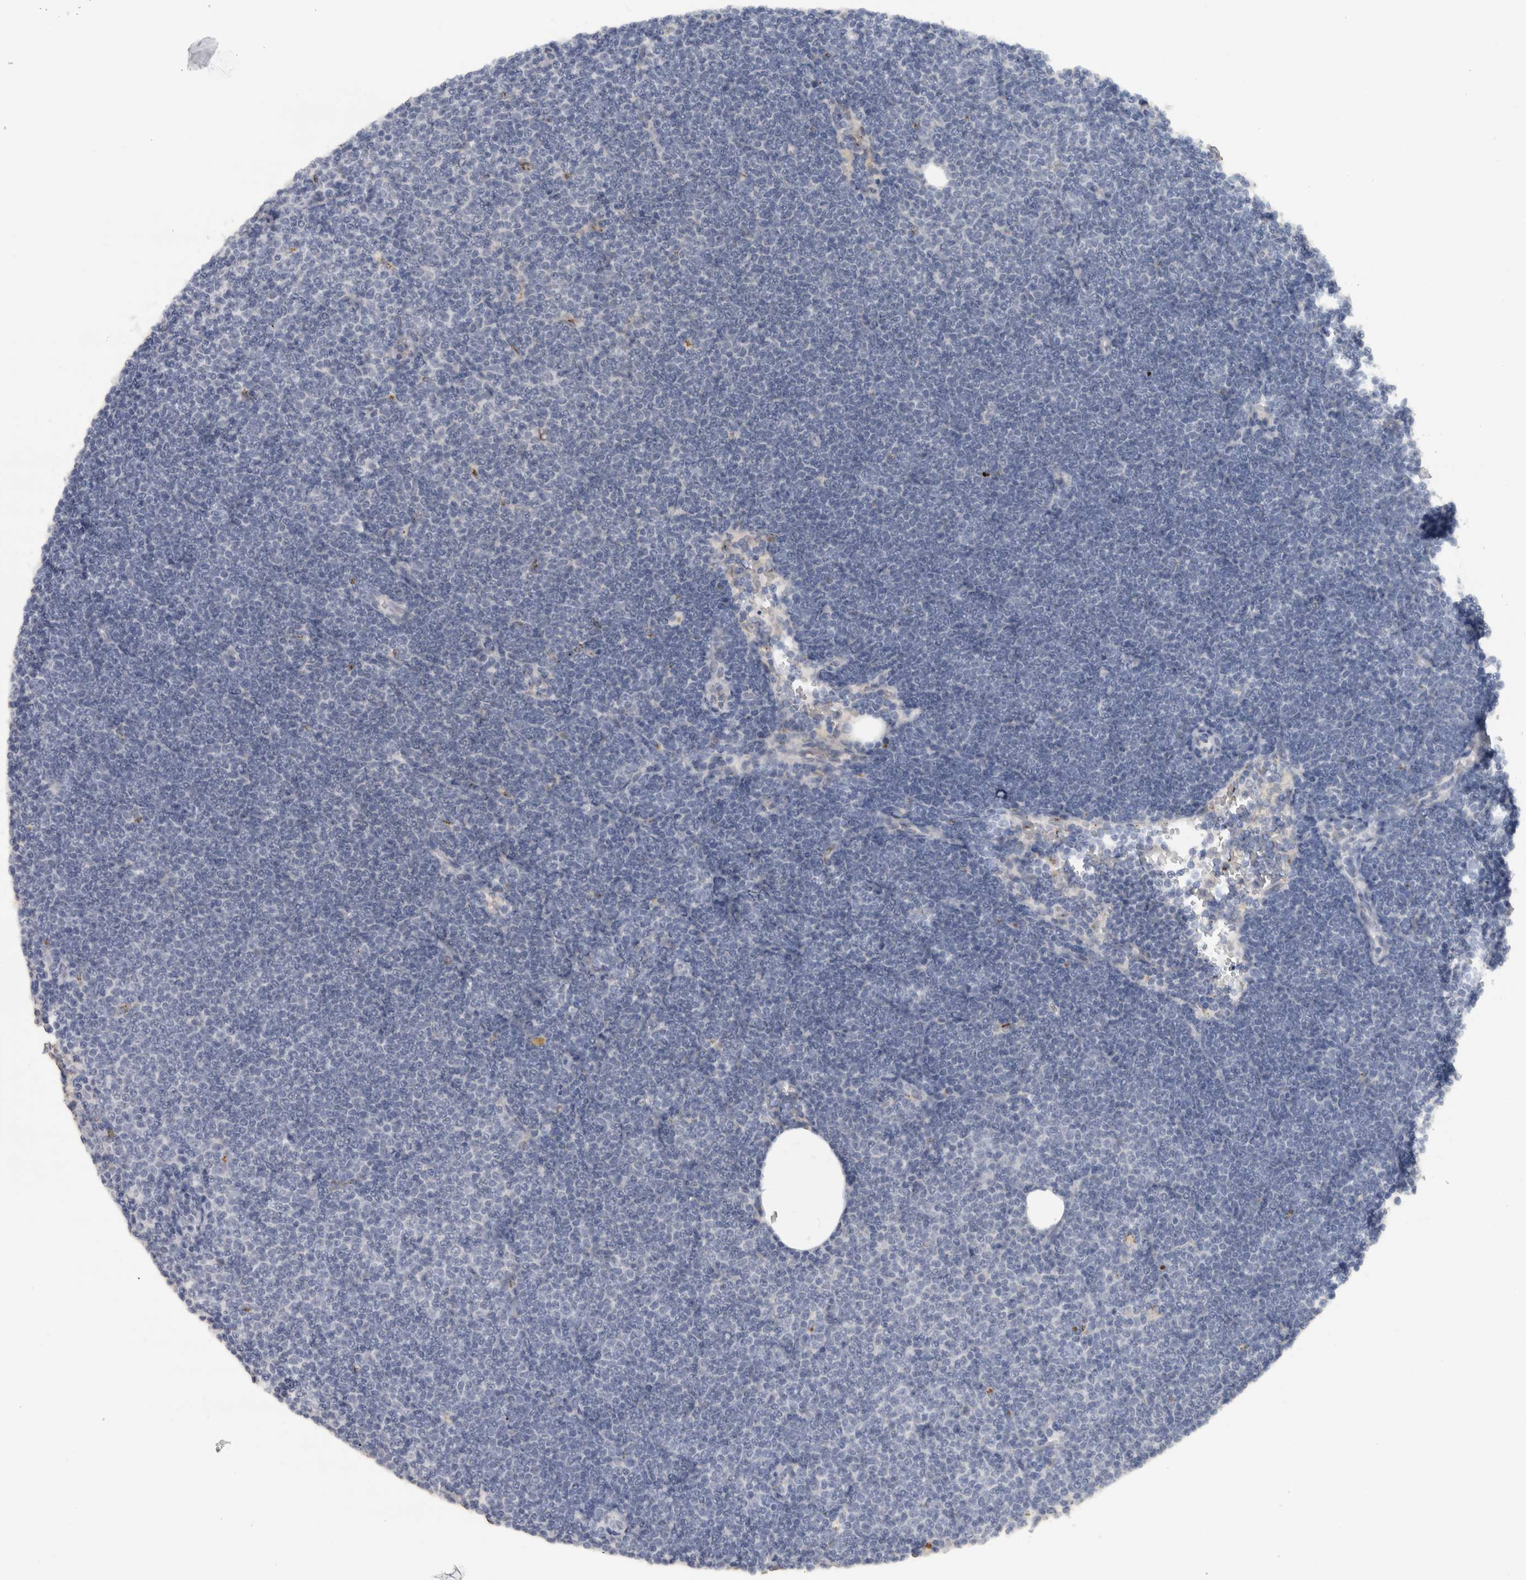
{"staining": {"intensity": "negative", "quantity": "none", "location": "none"}, "tissue": "lymphoma", "cell_type": "Tumor cells", "image_type": "cancer", "snomed": [{"axis": "morphology", "description": "Malignant lymphoma, non-Hodgkin's type, Low grade"}, {"axis": "topography", "description": "Lymph node"}], "caption": "Immunohistochemistry (IHC) of lymphoma displays no positivity in tumor cells. (Brightfield microscopy of DAB (3,3'-diaminobenzidine) immunohistochemistry at high magnification).", "gene": "MGAT1", "patient": {"sex": "female", "age": 53}}